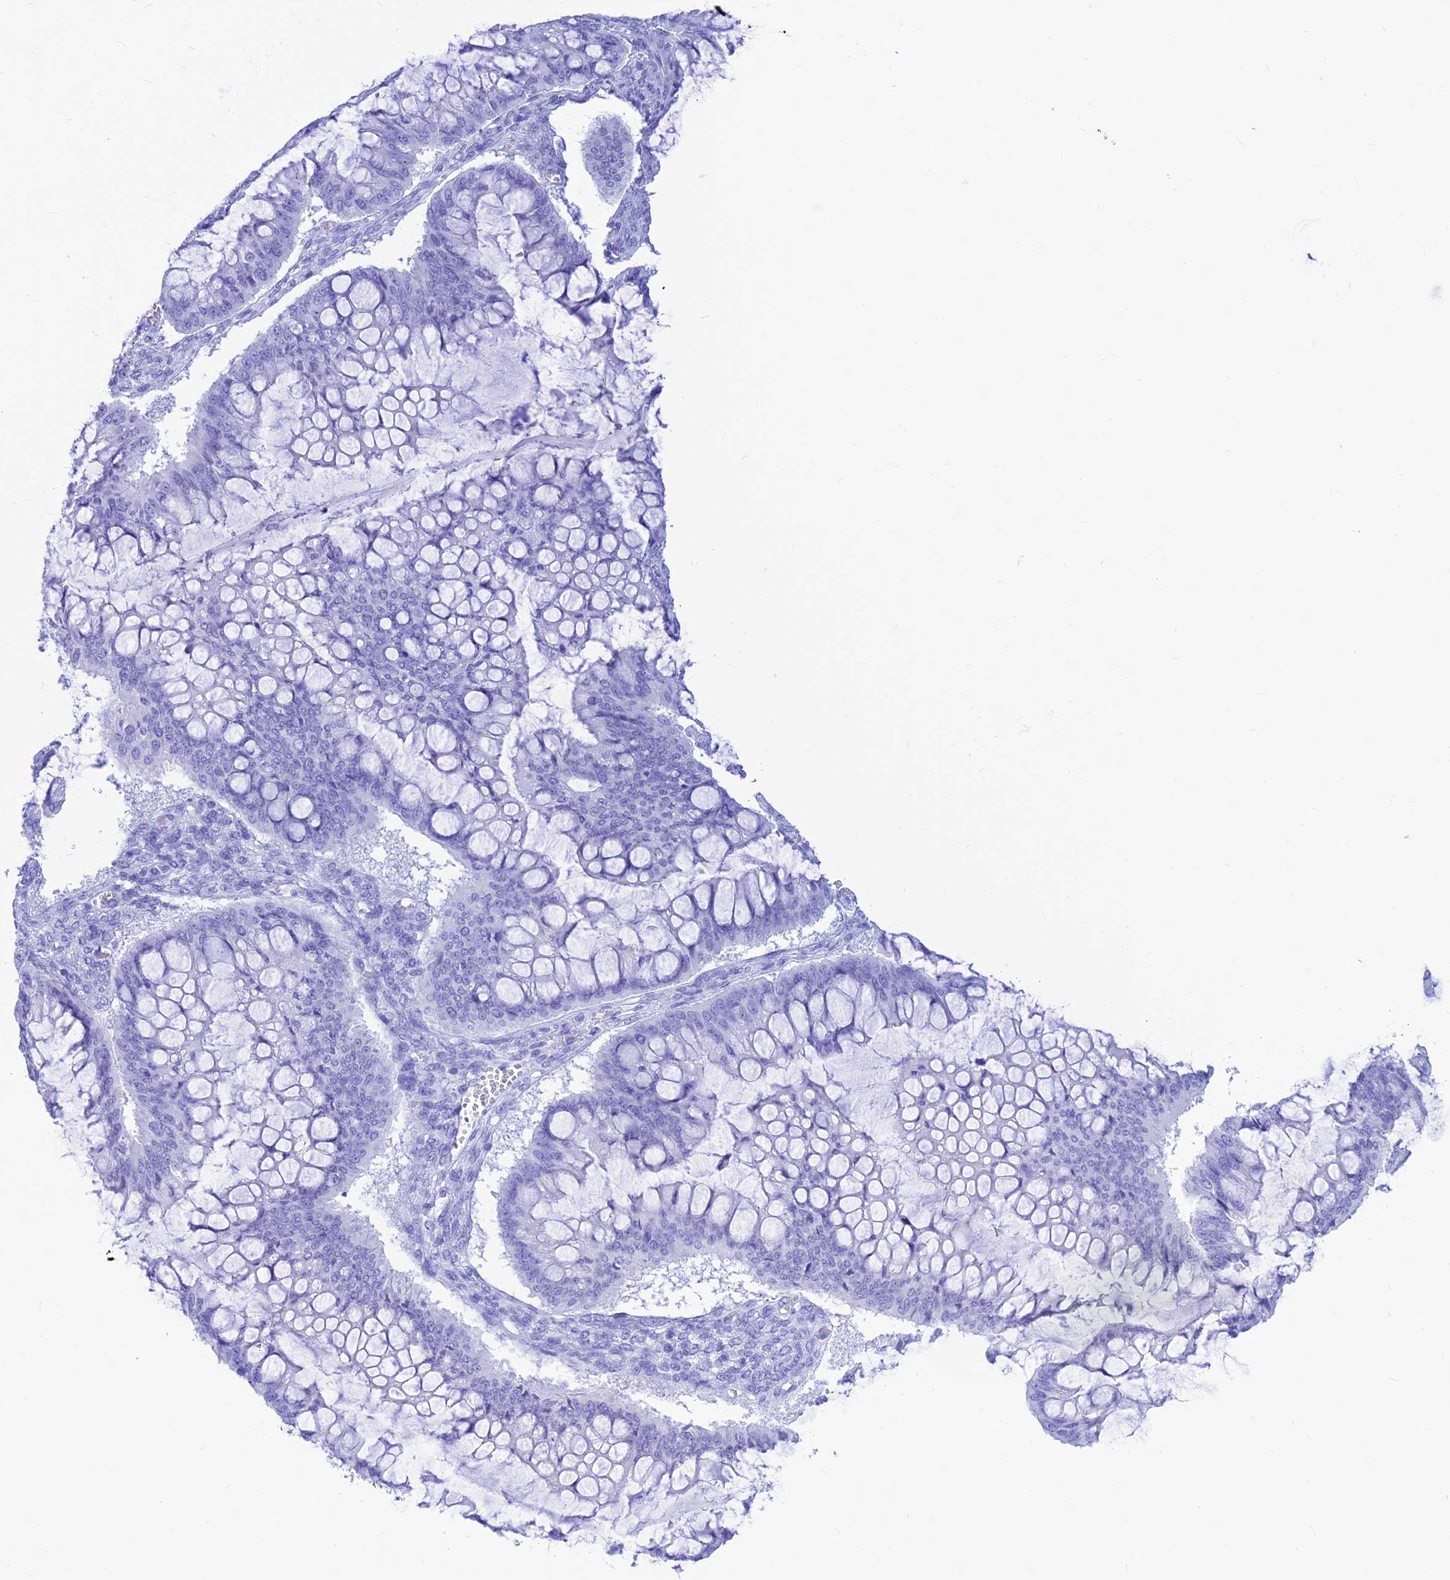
{"staining": {"intensity": "negative", "quantity": "none", "location": "none"}, "tissue": "ovarian cancer", "cell_type": "Tumor cells", "image_type": "cancer", "snomed": [{"axis": "morphology", "description": "Cystadenocarcinoma, mucinous, NOS"}, {"axis": "topography", "description": "Ovary"}], "caption": "Immunohistochemistry histopathology image of neoplastic tissue: ovarian cancer (mucinous cystadenocarcinoma) stained with DAB (3,3'-diaminobenzidine) shows no significant protein expression in tumor cells. The staining is performed using DAB (3,3'-diaminobenzidine) brown chromogen with nuclei counter-stained in using hematoxylin.", "gene": "PRNP", "patient": {"sex": "female", "age": 73}}